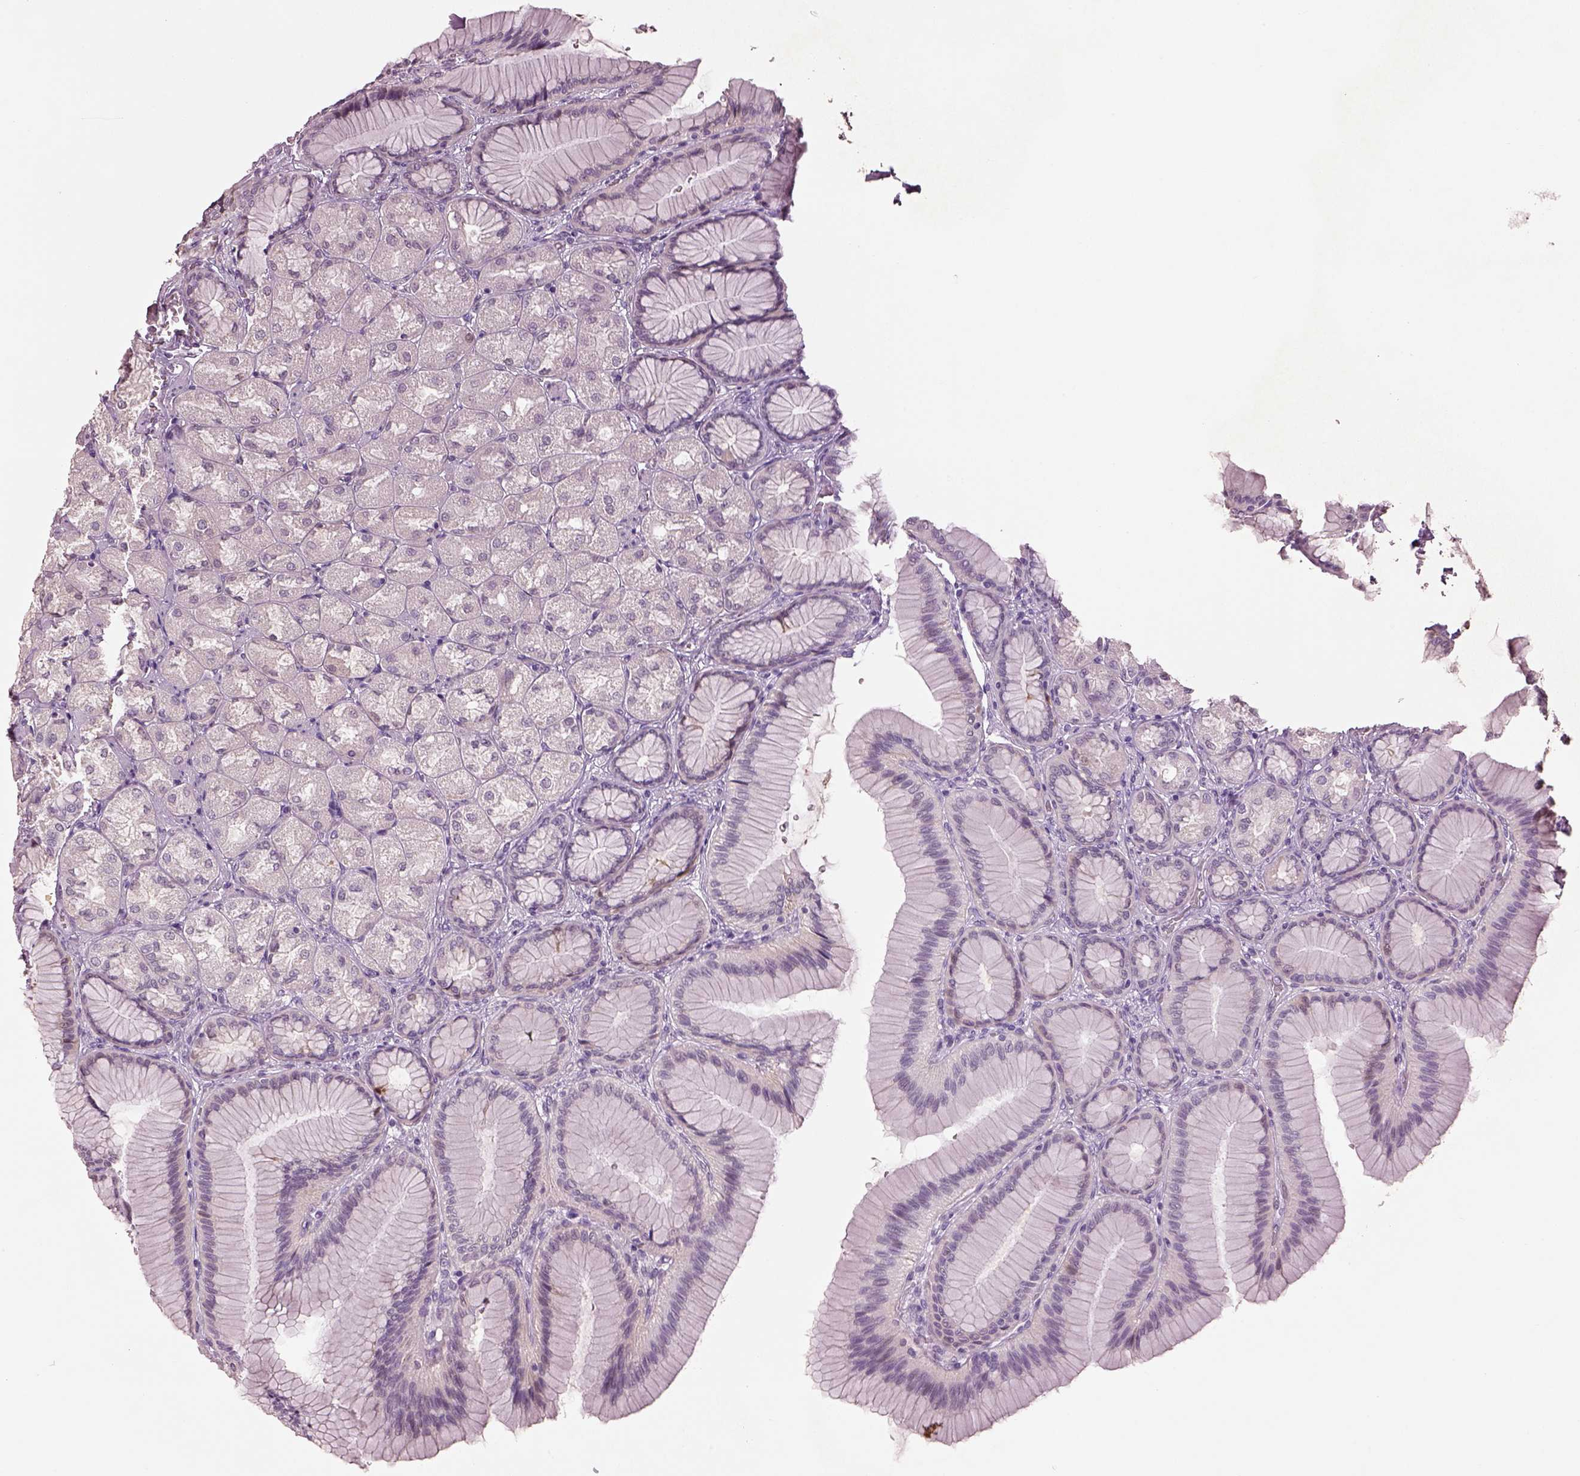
{"staining": {"intensity": "weak", "quantity": "<25%", "location": "cytoplasmic/membranous"}, "tissue": "stomach", "cell_type": "Glandular cells", "image_type": "normal", "snomed": [{"axis": "morphology", "description": "Normal tissue, NOS"}, {"axis": "morphology", "description": "Adenocarcinoma, NOS"}, {"axis": "morphology", "description": "Adenocarcinoma, High grade"}, {"axis": "topography", "description": "Stomach, upper"}, {"axis": "topography", "description": "Stomach"}], "caption": "Histopathology image shows no protein expression in glandular cells of unremarkable stomach. (DAB (3,3'-diaminobenzidine) immunohistochemistry (IHC) with hematoxylin counter stain).", "gene": "KCNIP3", "patient": {"sex": "female", "age": 65}}